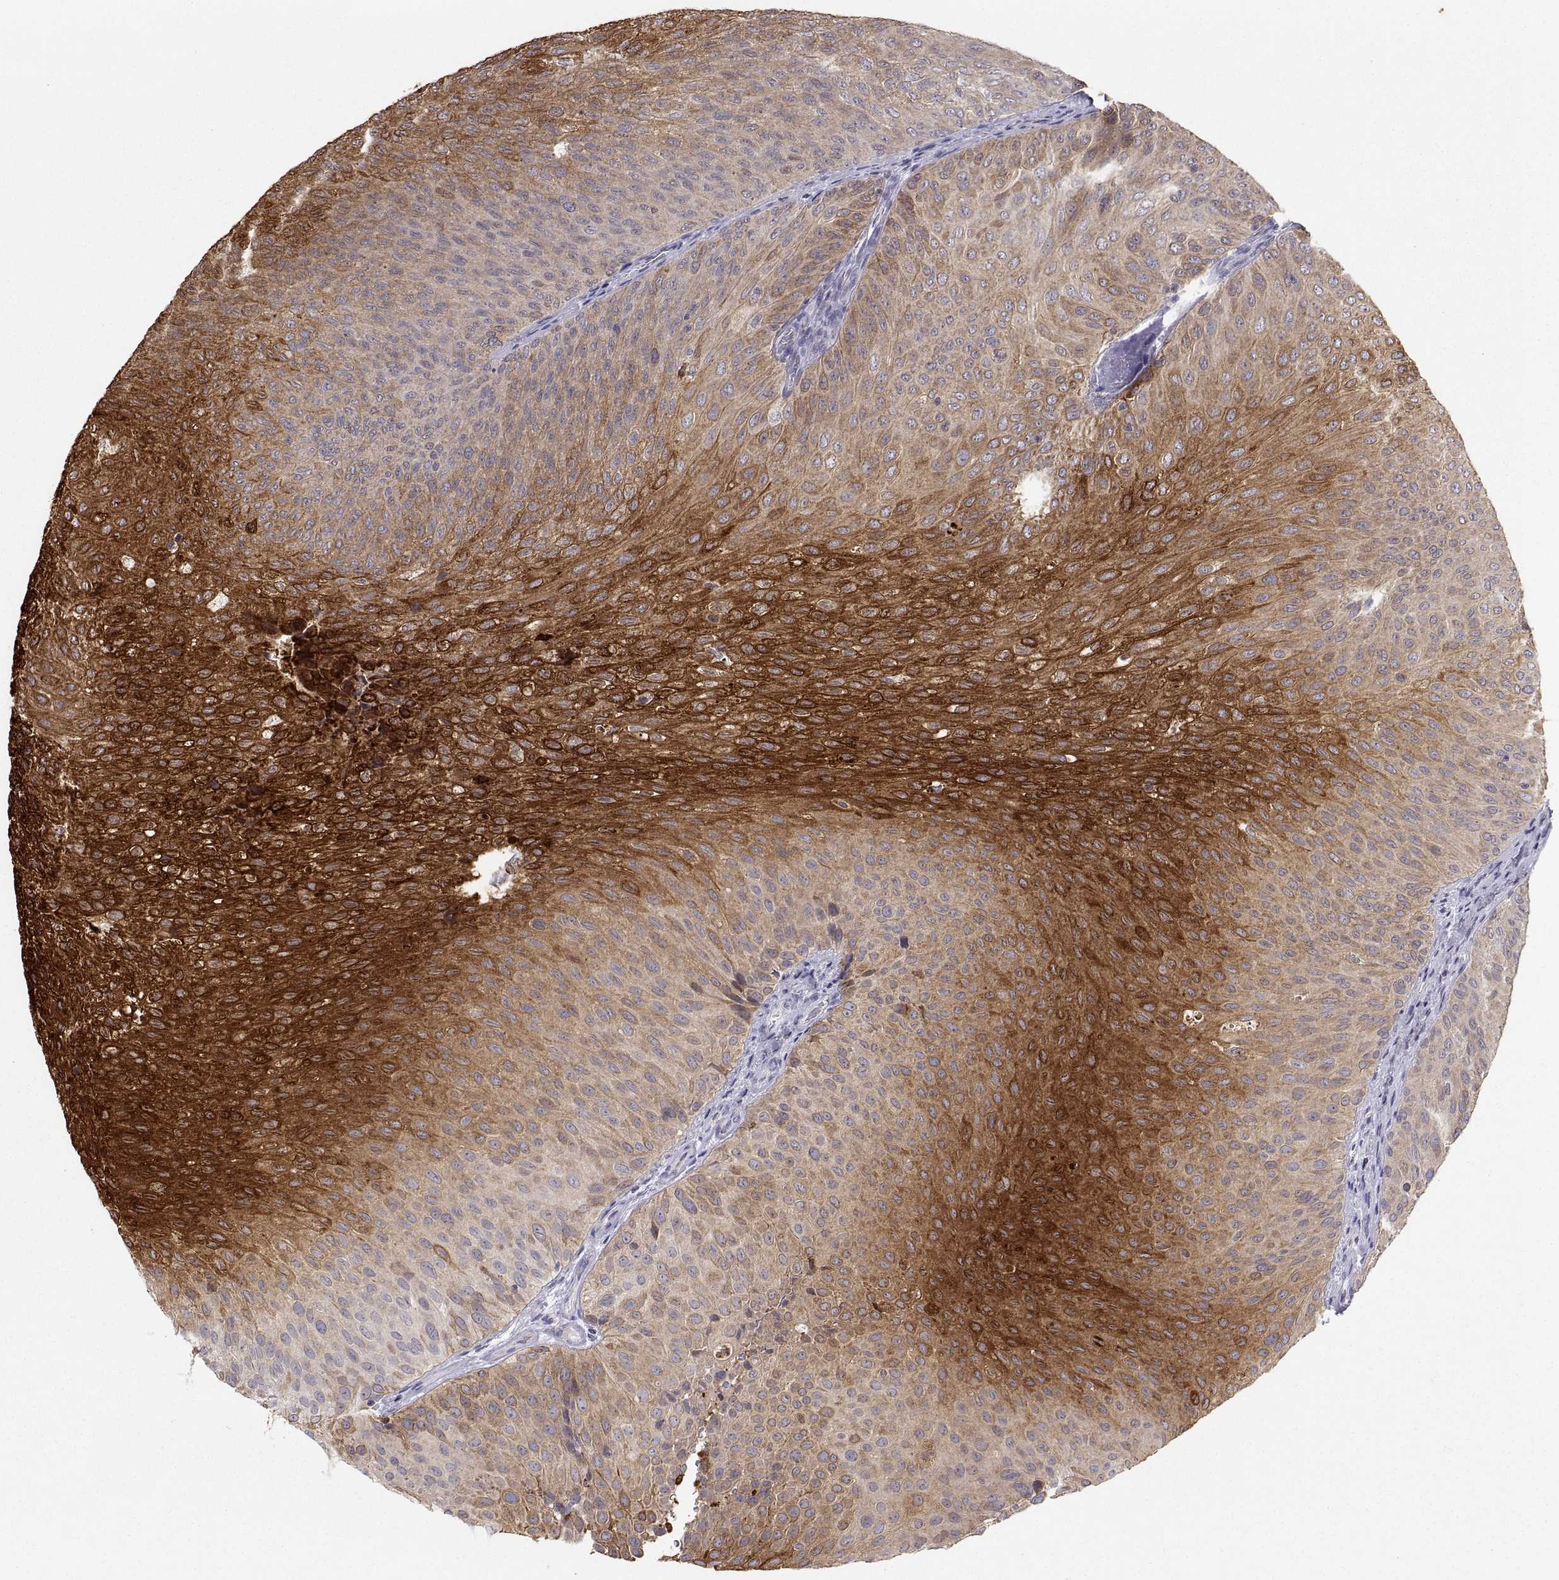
{"staining": {"intensity": "strong", "quantity": "25%-75%", "location": "cytoplasmic/membranous"}, "tissue": "urothelial cancer", "cell_type": "Tumor cells", "image_type": "cancer", "snomed": [{"axis": "morphology", "description": "Urothelial carcinoma, Low grade"}, {"axis": "topography", "description": "Urinary bladder"}], "caption": "Immunohistochemical staining of human urothelial cancer exhibits high levels of strong cytoplasmic/membranous expression in about 25%-75% of tumor cells.", "gene": "ERO1A", "patient": {"sex": "male", "age": 78}}